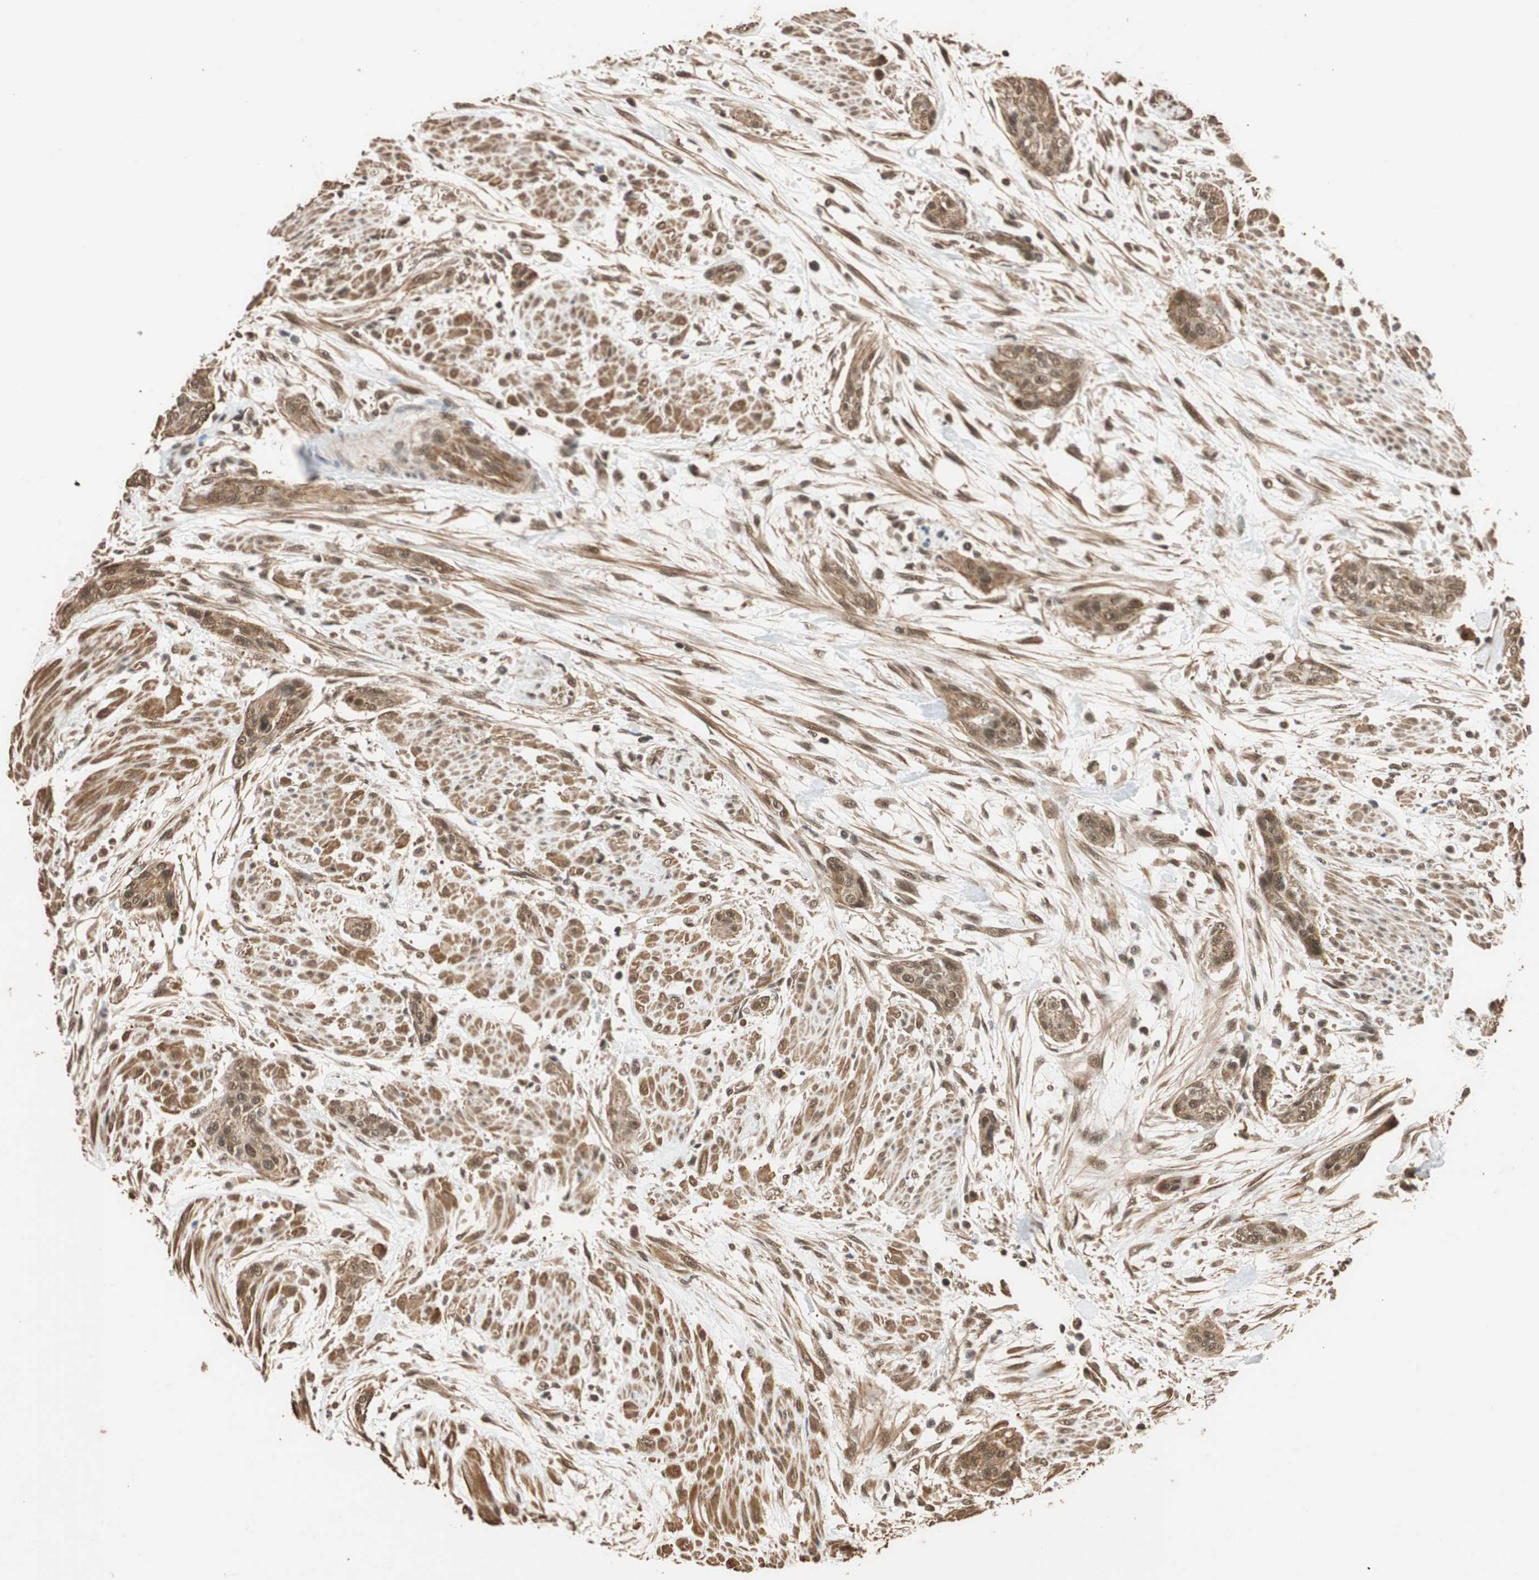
{"staining": {"intensity": "moderate", "quantity": ">75%", "location": "cytoplasmic/membranous,nuclear"}, "tissue": "urothelial cancer", "cell_type": "Tumor cells", "image_type": "cancer", "snomed": [{"axis": "morphology", "description": "Urothelial carcinoma, High grade"}, {"axis": "topography", "description": "Urinary bladder"}], "caption": "High-grade urothelial carcinoma stained with DAB (3,3'-diaminobenzidine) IHC demonstrates medium levels of moderate cytoplasmic/membranous and nuclear positivity in approximately >75% of tumor cells.", "gene": "CDC5L", "patient": {"sex": "male", "age": 35}}